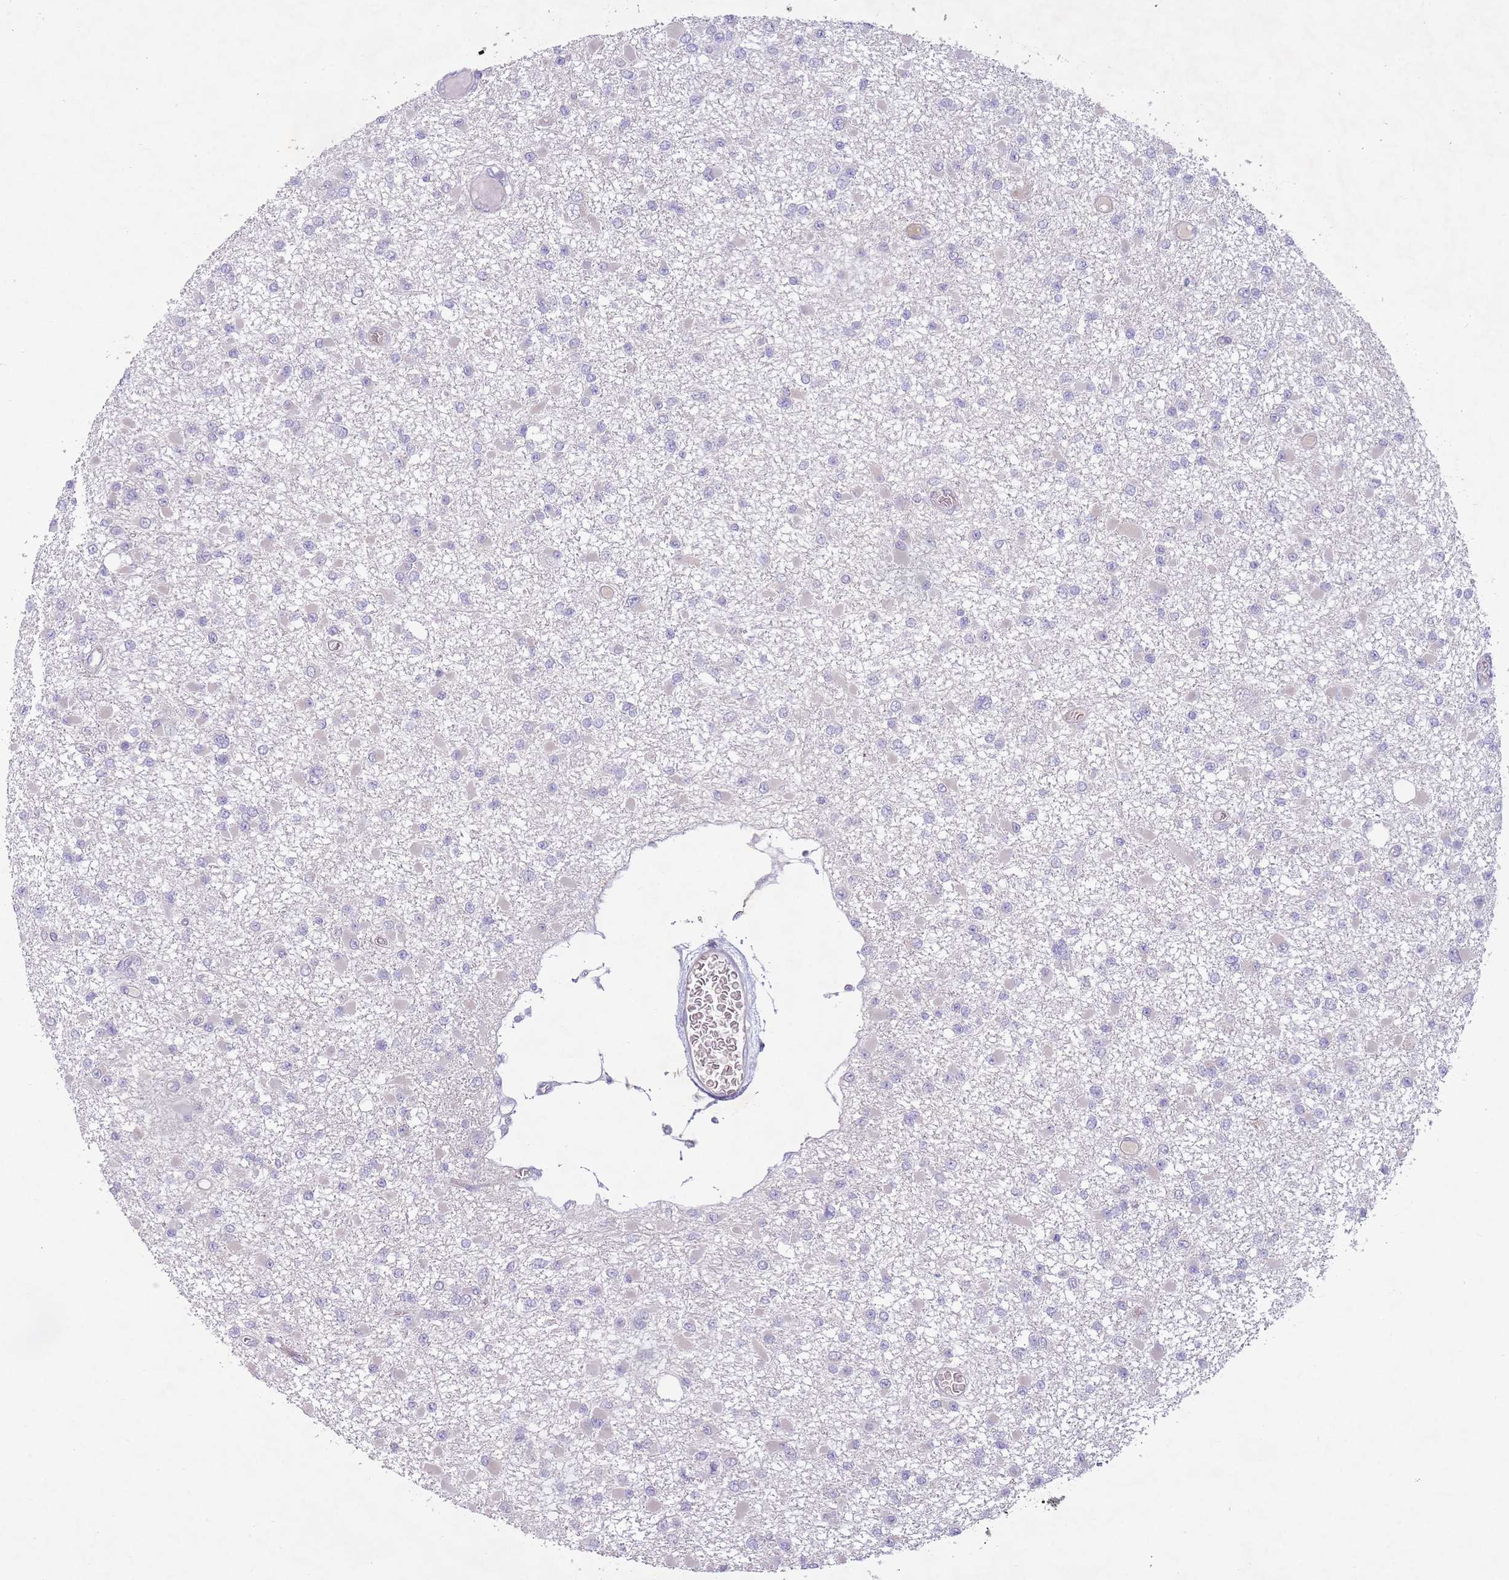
{"staining": {"intensity": "negative", "quantity": "none", "location": "none"}, "tissue": "glioma", "cell_type": "Tumor cells", "image_type": "cancer", "snomed": [{"axis": "morphology", "description": "Glioma, malignant, Low grade"}, {"axis": "topography", "description": "Brain"}], "caption": "This photomicrograph is of malignant glioma (low-grade) stained with immunohistochemistry to label a protein in brown with the nuclei are counter-stained blue. There is no expression in tumor cells. Brightfield microscopy of immunohistochemistry stained with DAB (3,3'-diaminobenzidine) (brown) and hematoxylin (blue), captured at high magnification.", "gene": "PNPLA5", "patient": {"sex": "female", "age": 22}}